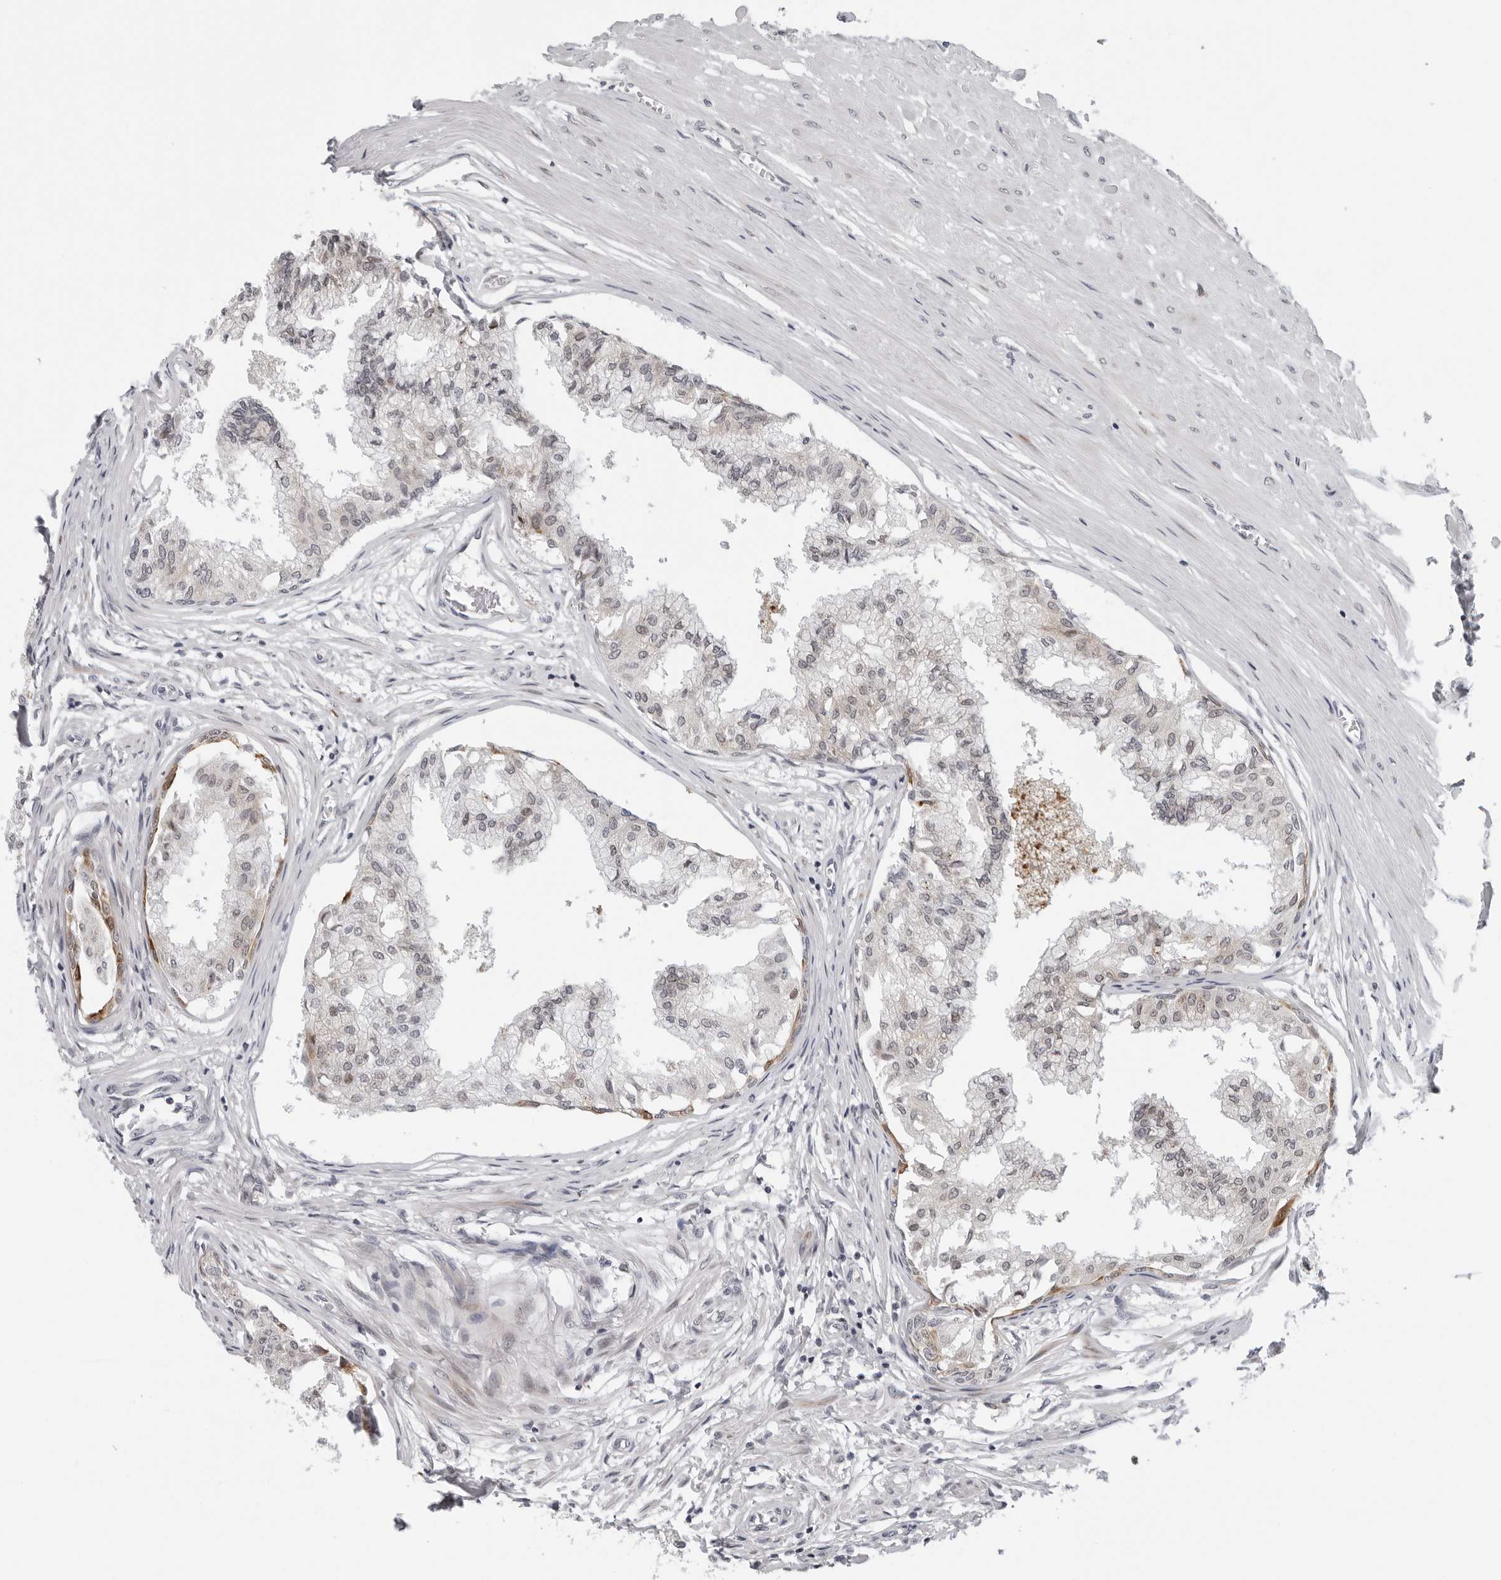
{"staining": {"intensity": "moderate", "quantity": "<25%", "location": "cytoplasmic/membranous"}, "tissue": "prostate", "cell_type": "Glandular cells", "image_type": "normal", "snomed": [{"axis": "morphology", "description": "Normal tissue, NOS"}, {"axis": "topography", "description": "Prostate"}, {"axis": "topography", "description": "Seminal veicle"}], "caption": "Benign prostate was stained to show a protein in brown. There is low levels of moderate cytoplasmic/membranous positivity in approximately <25% of glandular cells. Ihc stains the protein of interest in brown and the nuclei are stained blue.", "gene": "PIP4K2C", "patient": {"sex": "male", "age": 60}}